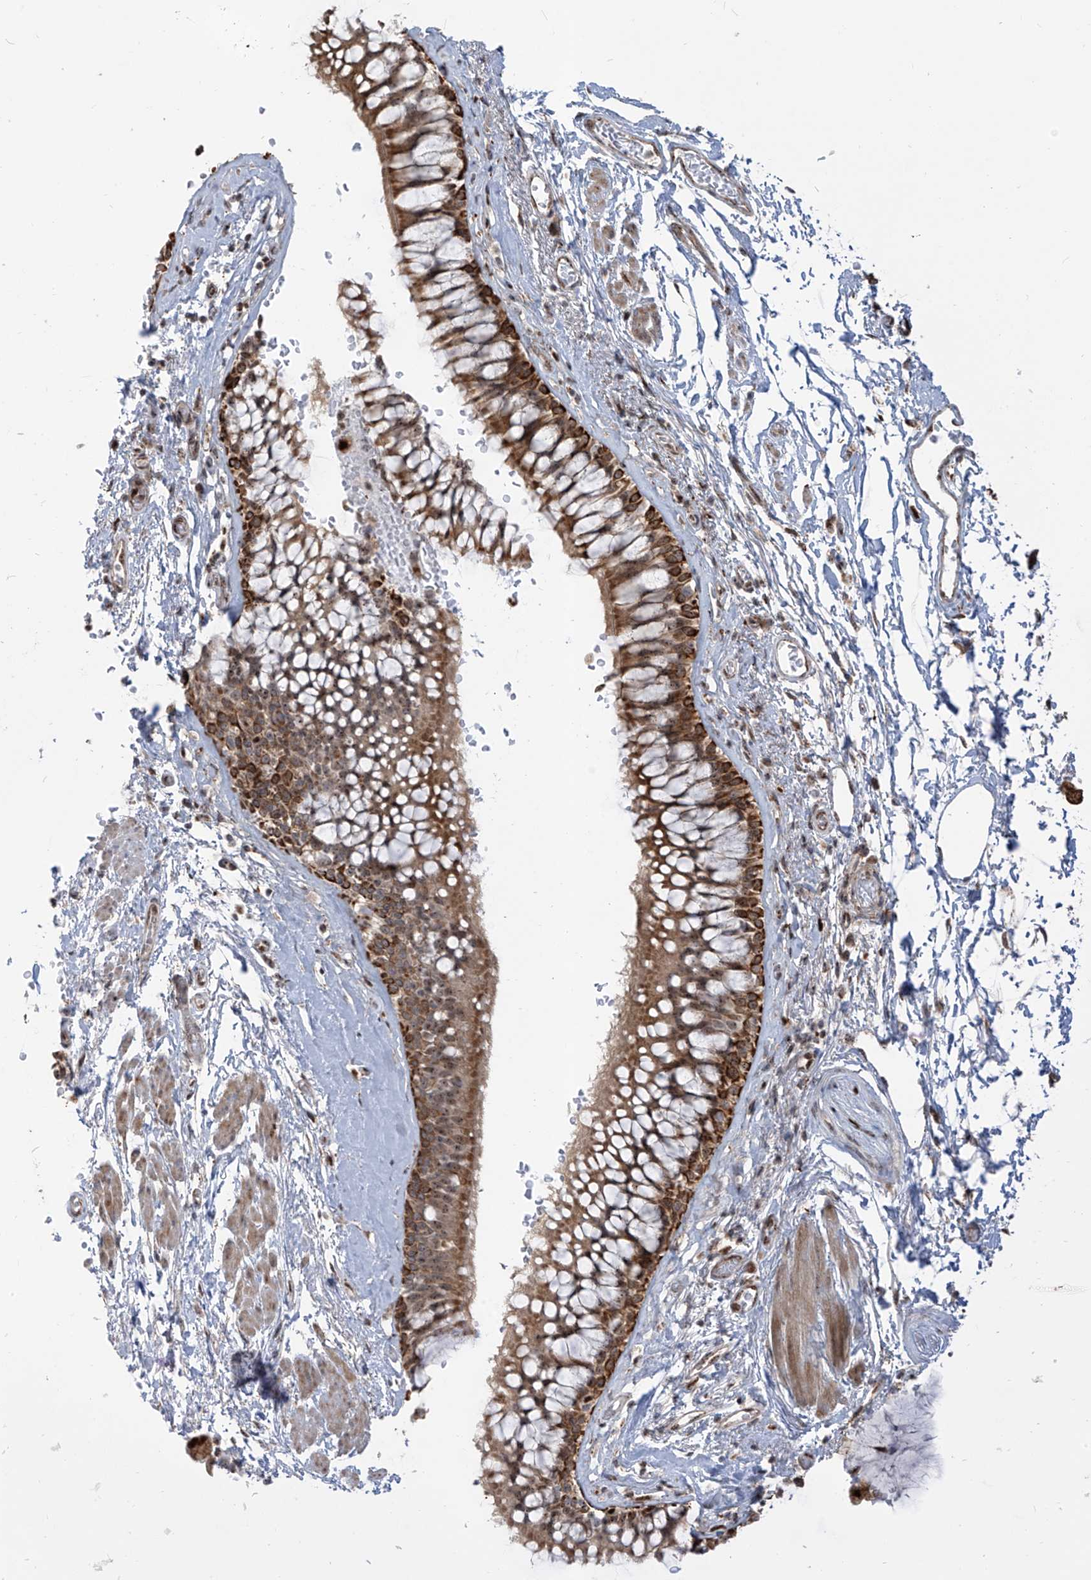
{"staining": {"intensity": "strong", "quantity": ">75%", "location": "cytoplasmic/membranous"}, "tissue": "bronchus", "cell_type": "Respiratory epithelial cells", "image_type": "normal", "snomed": [{"axis": "morphology", "description": "Normal tissue, NOS"}, {"axis": "morphology", "description": "Inflammation, NOS"}, {"axis": "topography", "description": "Cartilage tissue"}, {"axis": "topography", "description": "Bronchus"}, {"axis": "topography", "description": "Lung"}], "caption": "Immunohistochemical staining of normal human bronchus exhibits >75% levels of strong cytoplasmic/membranous protein positivity in approximately >75% of respiratory epithelial cells.", "gene": "ZBTB8A", "patient": {"sex": "female", "age": 64}}